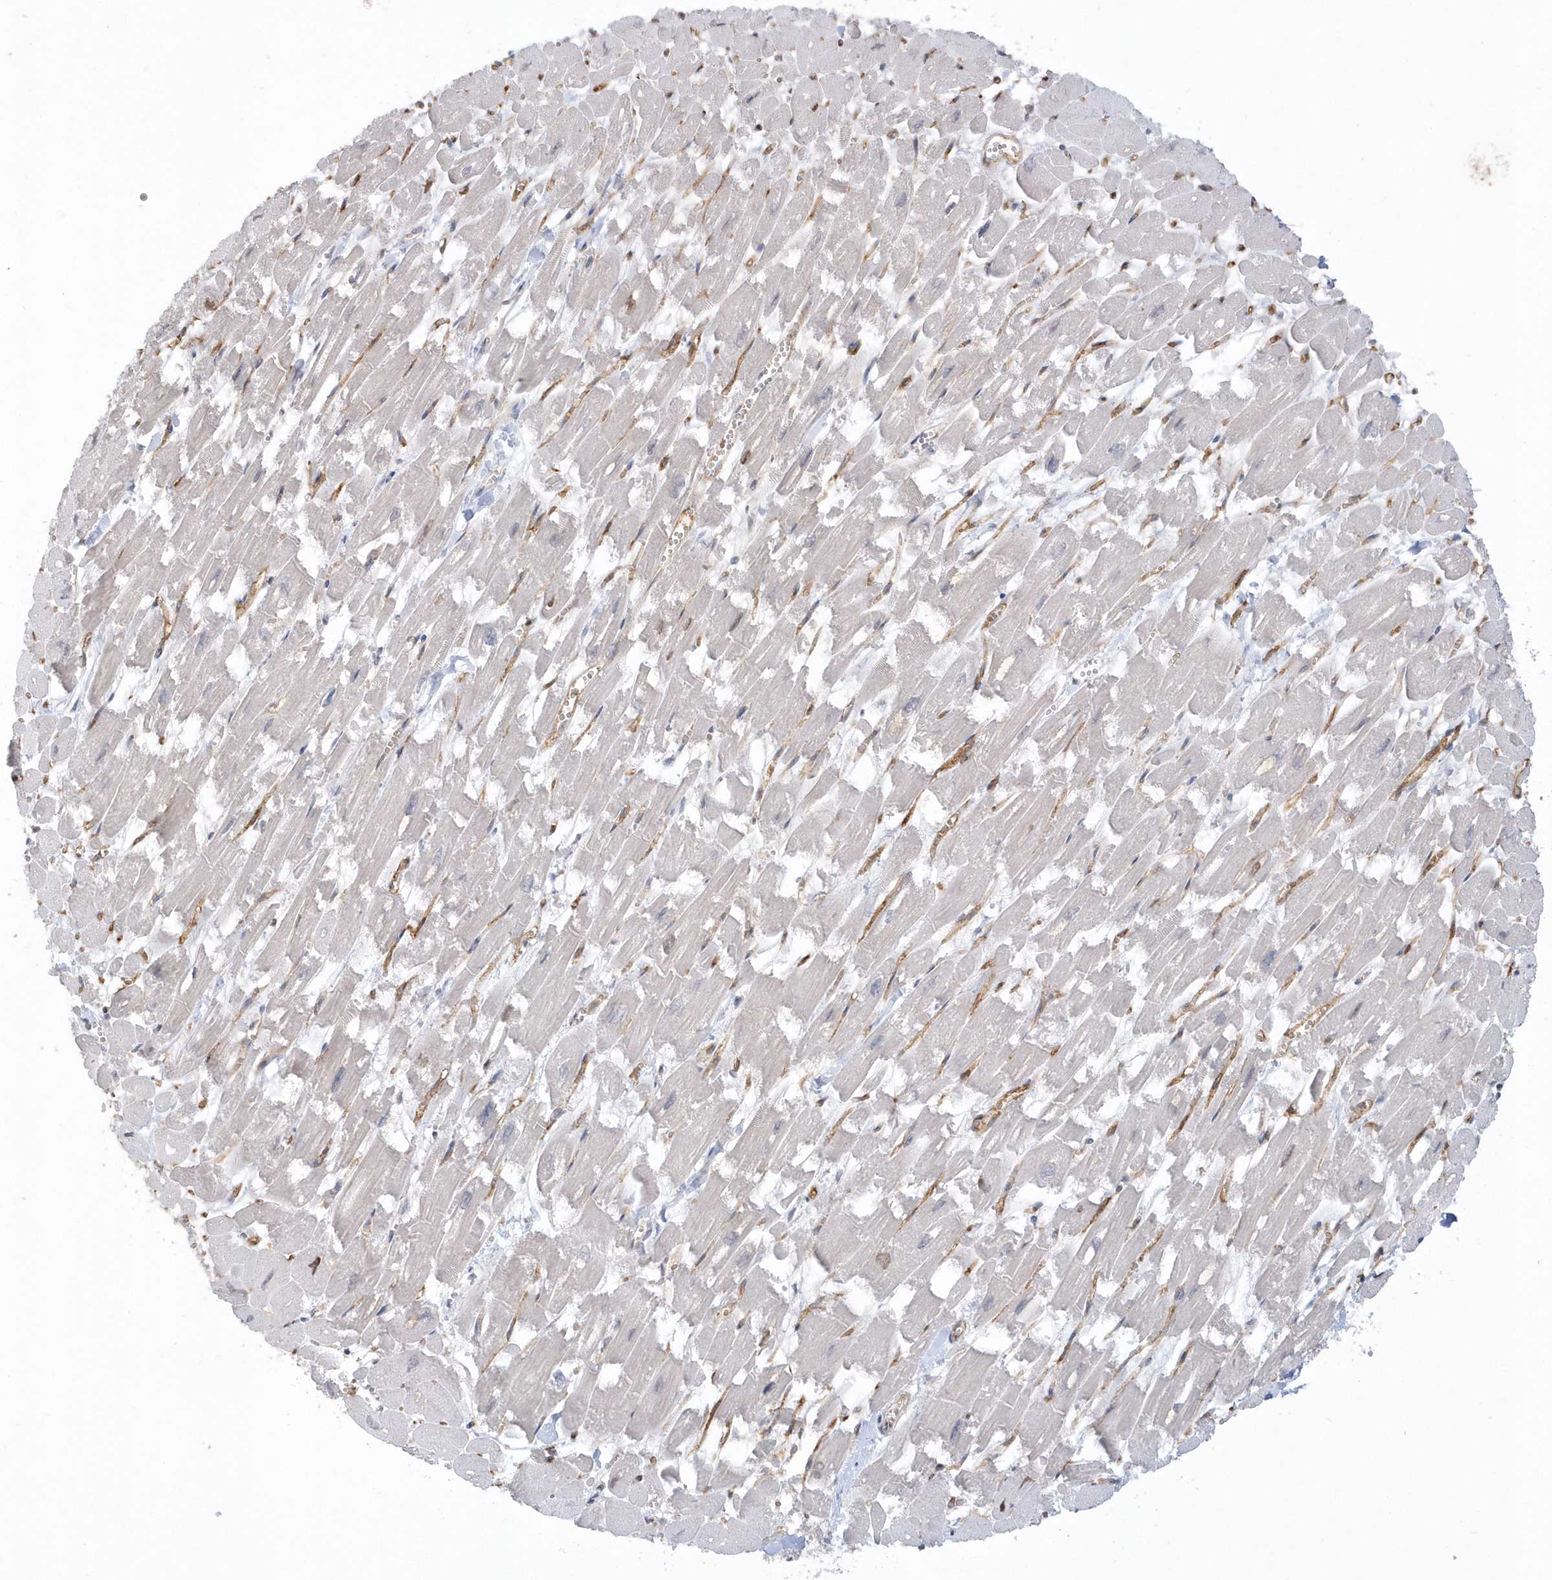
{"staining": {"intensity": "negative", "quantity": "none", "location": "none"}, "tissue": "heart muscle", "cell_type": "Cardiomyocytes", "image_type": "normal", "snomed": [{"axis": "morphology", "description": "Normal tissue, NOS"}, {"axis": "topography", "description": "Heart"}], "caption": "Immunohistochemistry micrograph of unremarkable heart muscle: heart muscle stained with DAB (3,3'-diaminobenzidine) demonstrates no significant protein positivity in cardiomyocytes. (Stains: DAB immunohistochemistry (IHC) with hematoxylin counter stain, Microscopy: brightfield microscopy at high magnification).", "gene": "CRIP3", "patient": {"sex": "male", "age": 54}}